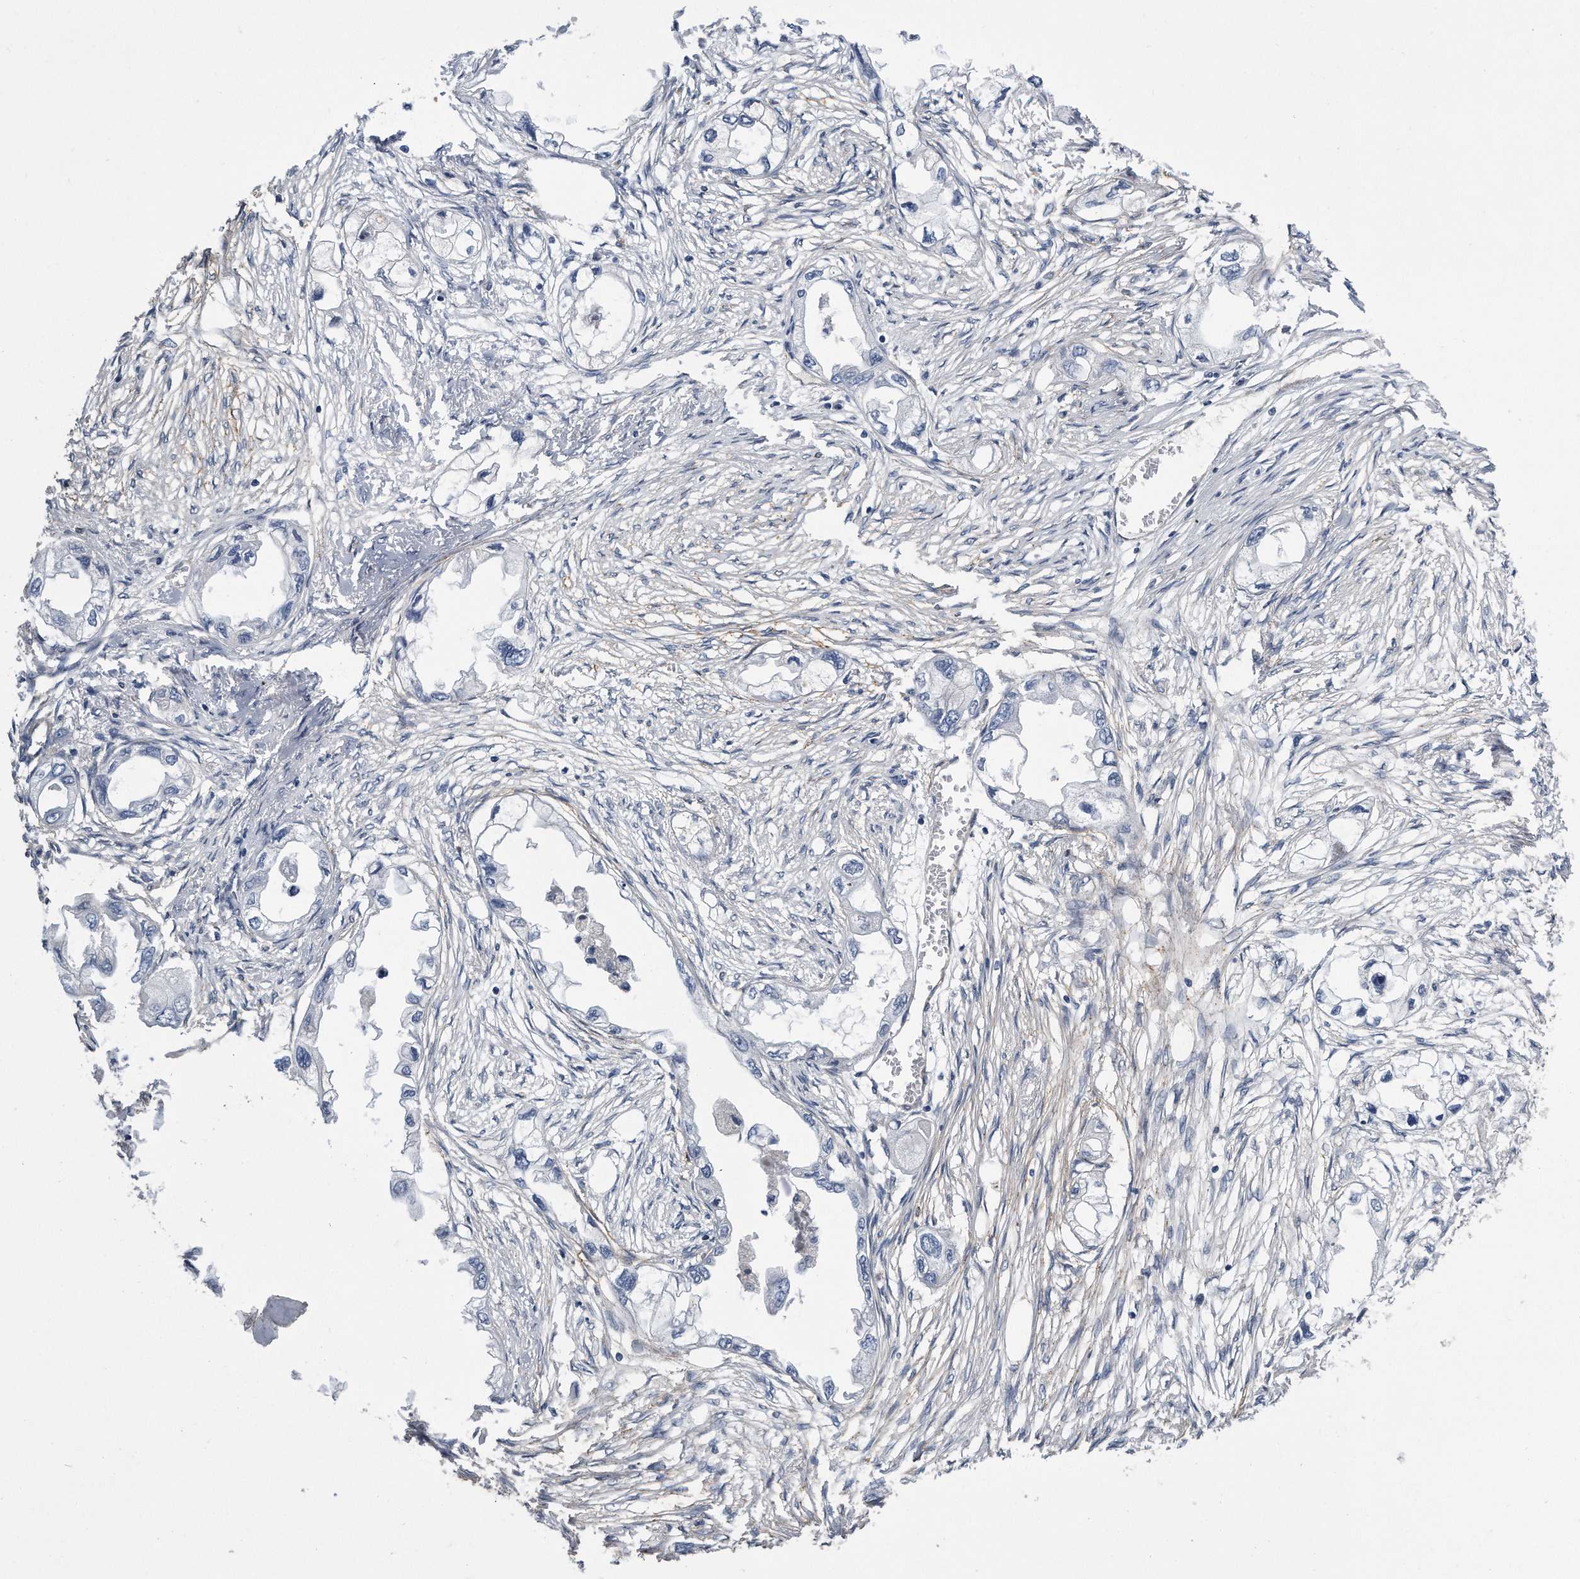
{"staining": {"intensity": "negative", "quantity": "none", "location": "none"}, "tissue": "endometrial cancer", "cell_type": "Tumor cells", "image_type": "cancer", "snomed": [{"axis": "morphology", "description": "Adenocarcinoma, NOS"}, {"axis": "morphology", "description": "Adenocarcinoma, metastatic, NOS"}, {"axis": "topography", "description": "Adipose tissue"}, {"axis": "topography", "description": "Endometrium"}], "caption": "Tumor cells show no significant protein positivity in endometrial metastatic adenocarcinoma. The staining was performed using DAB (3,3'-diaminobenzidine) to visualize the protein expression in brown, while the nuclei were stained in blue with hematoxylin (Magnification: 20x).", "gene": "GPC1", "patient": {"sex": "female", "age": 67}}